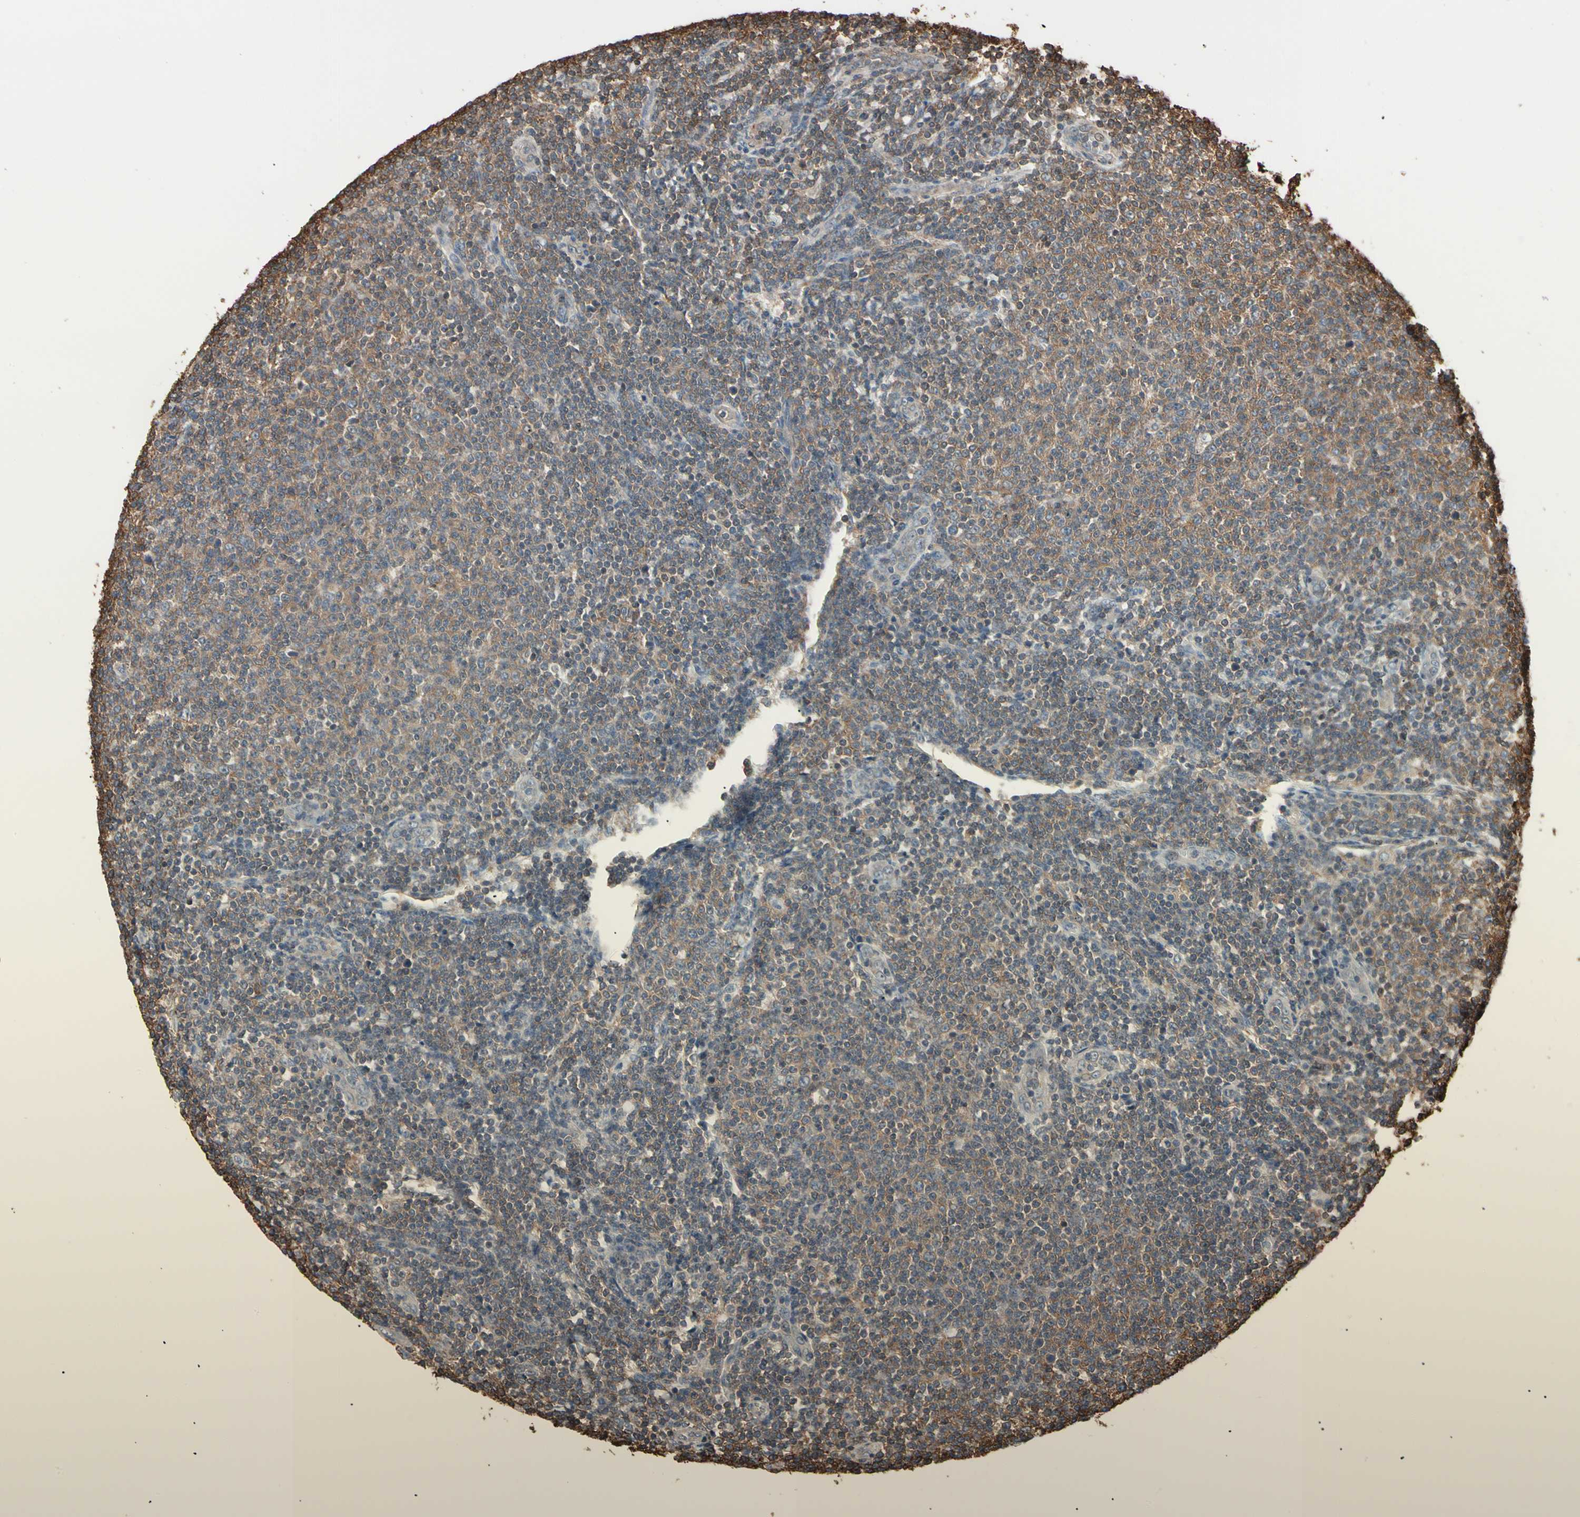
{"staining": {"intensity": "moderate", "quantity": ">75%", "location": "cytoplasmic/membranous"}, "tissue": "lymphoma", "cell_type": "Tumor cells", "image_type": "cancer", "snomed": [{"axis": "morphology", "description": "Malignant lymphoma, non-Hodgkin's type, Low grade"}, {"axis": "topography", "description": "Lymph node"}], "caption": "Lymphoma stained for a protein reveals moderate cytoplasmic/membranous positivity in tumor cells.", "gene": "MAPK13", "patient": {"sex": "male", "age": 66}}